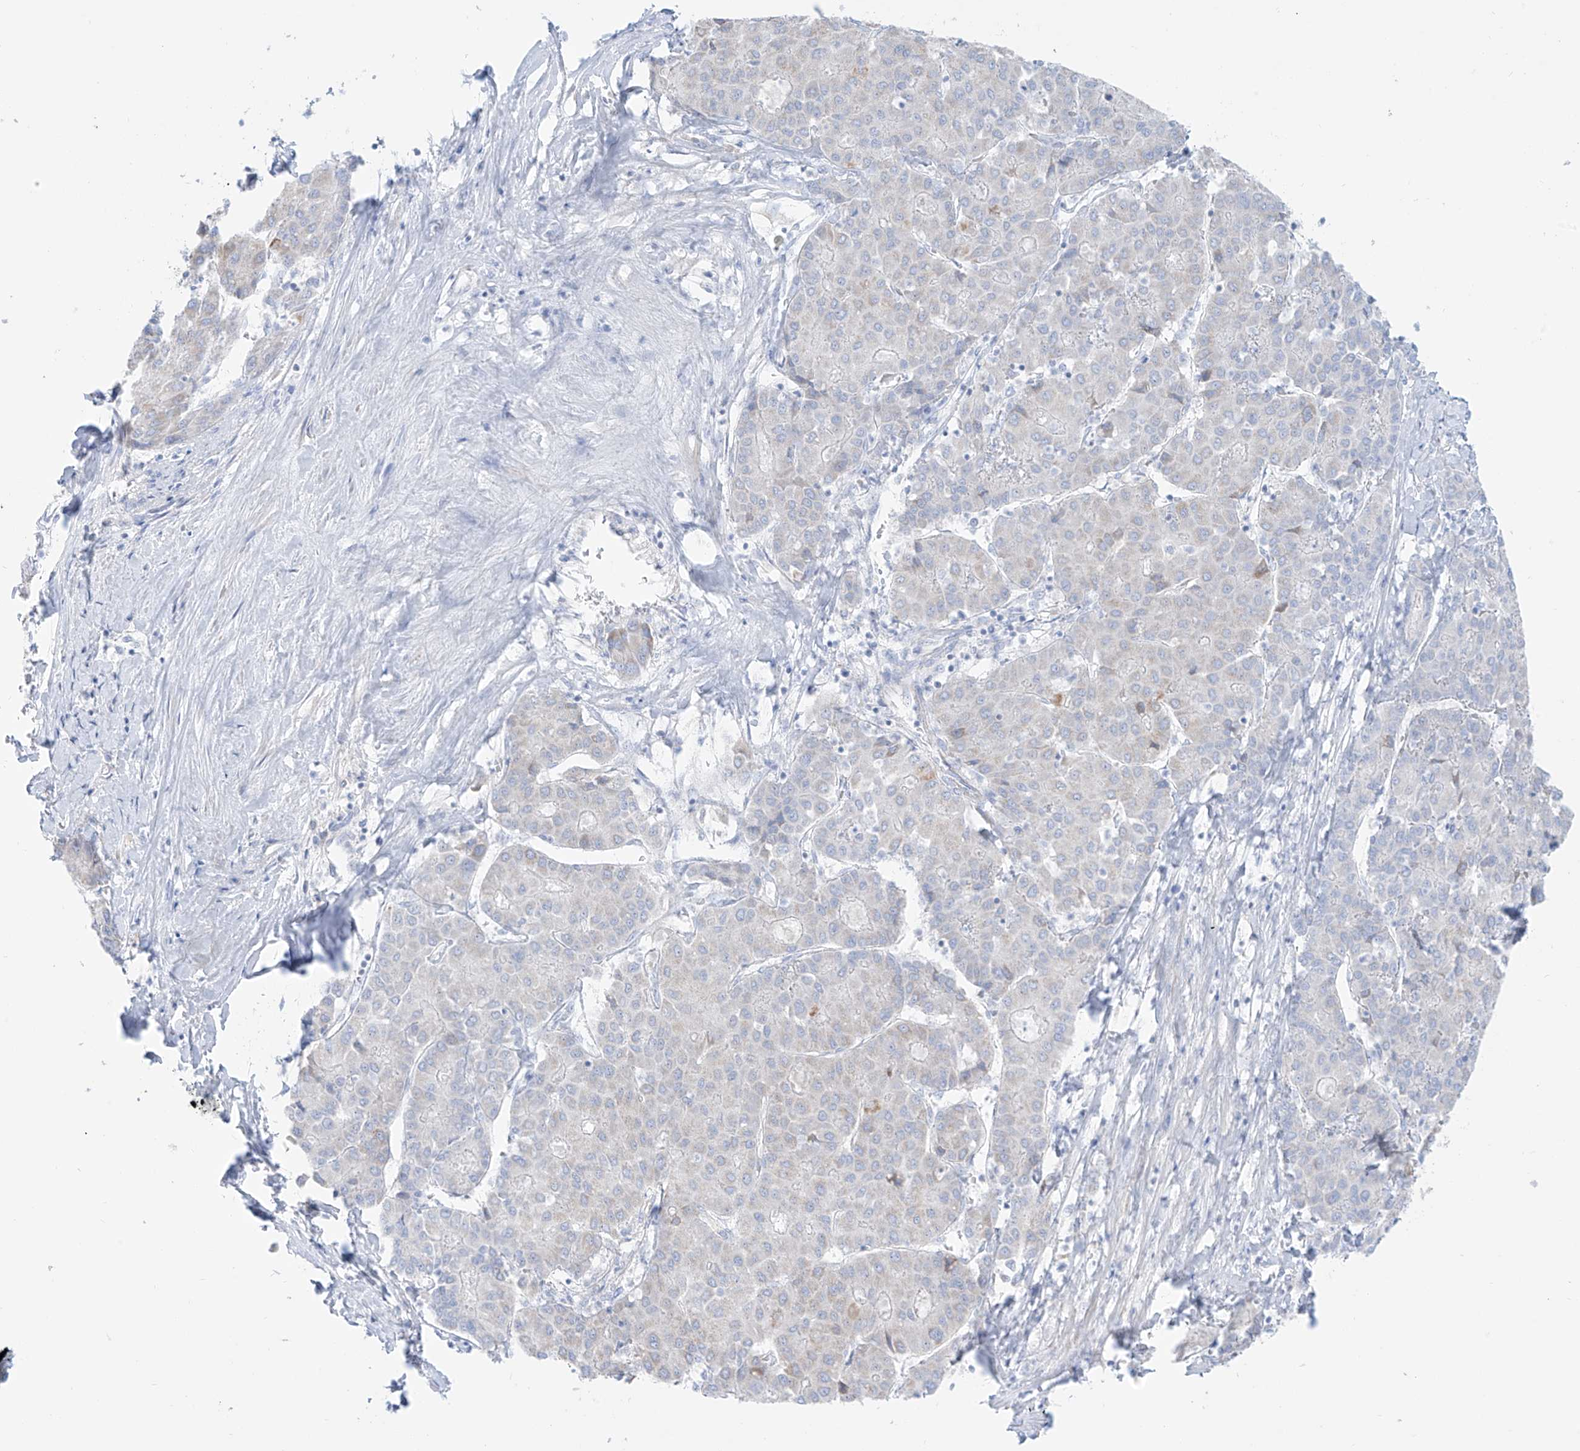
{"staining": {"intensity": "weak", "quantity": "<25%", "location": "cytoplasmic/membranous"}, "tissue": "liver cancer", "cell_type": "Tumor cells", "image_type": "cancer", "snomed": [{"axis": "morphology", "description": "Carcinoma, Hepatocellular, NOS"}, {"axis": "topography", "description": "Liver"}], "caption": "Liver cancer (hepatocellular carcinoma) was stained to show a protein in brown. There is no significant positivity in tumor cells.", "gene": "SLC26A3", "patient": {"sex": "male", "age": 65}}